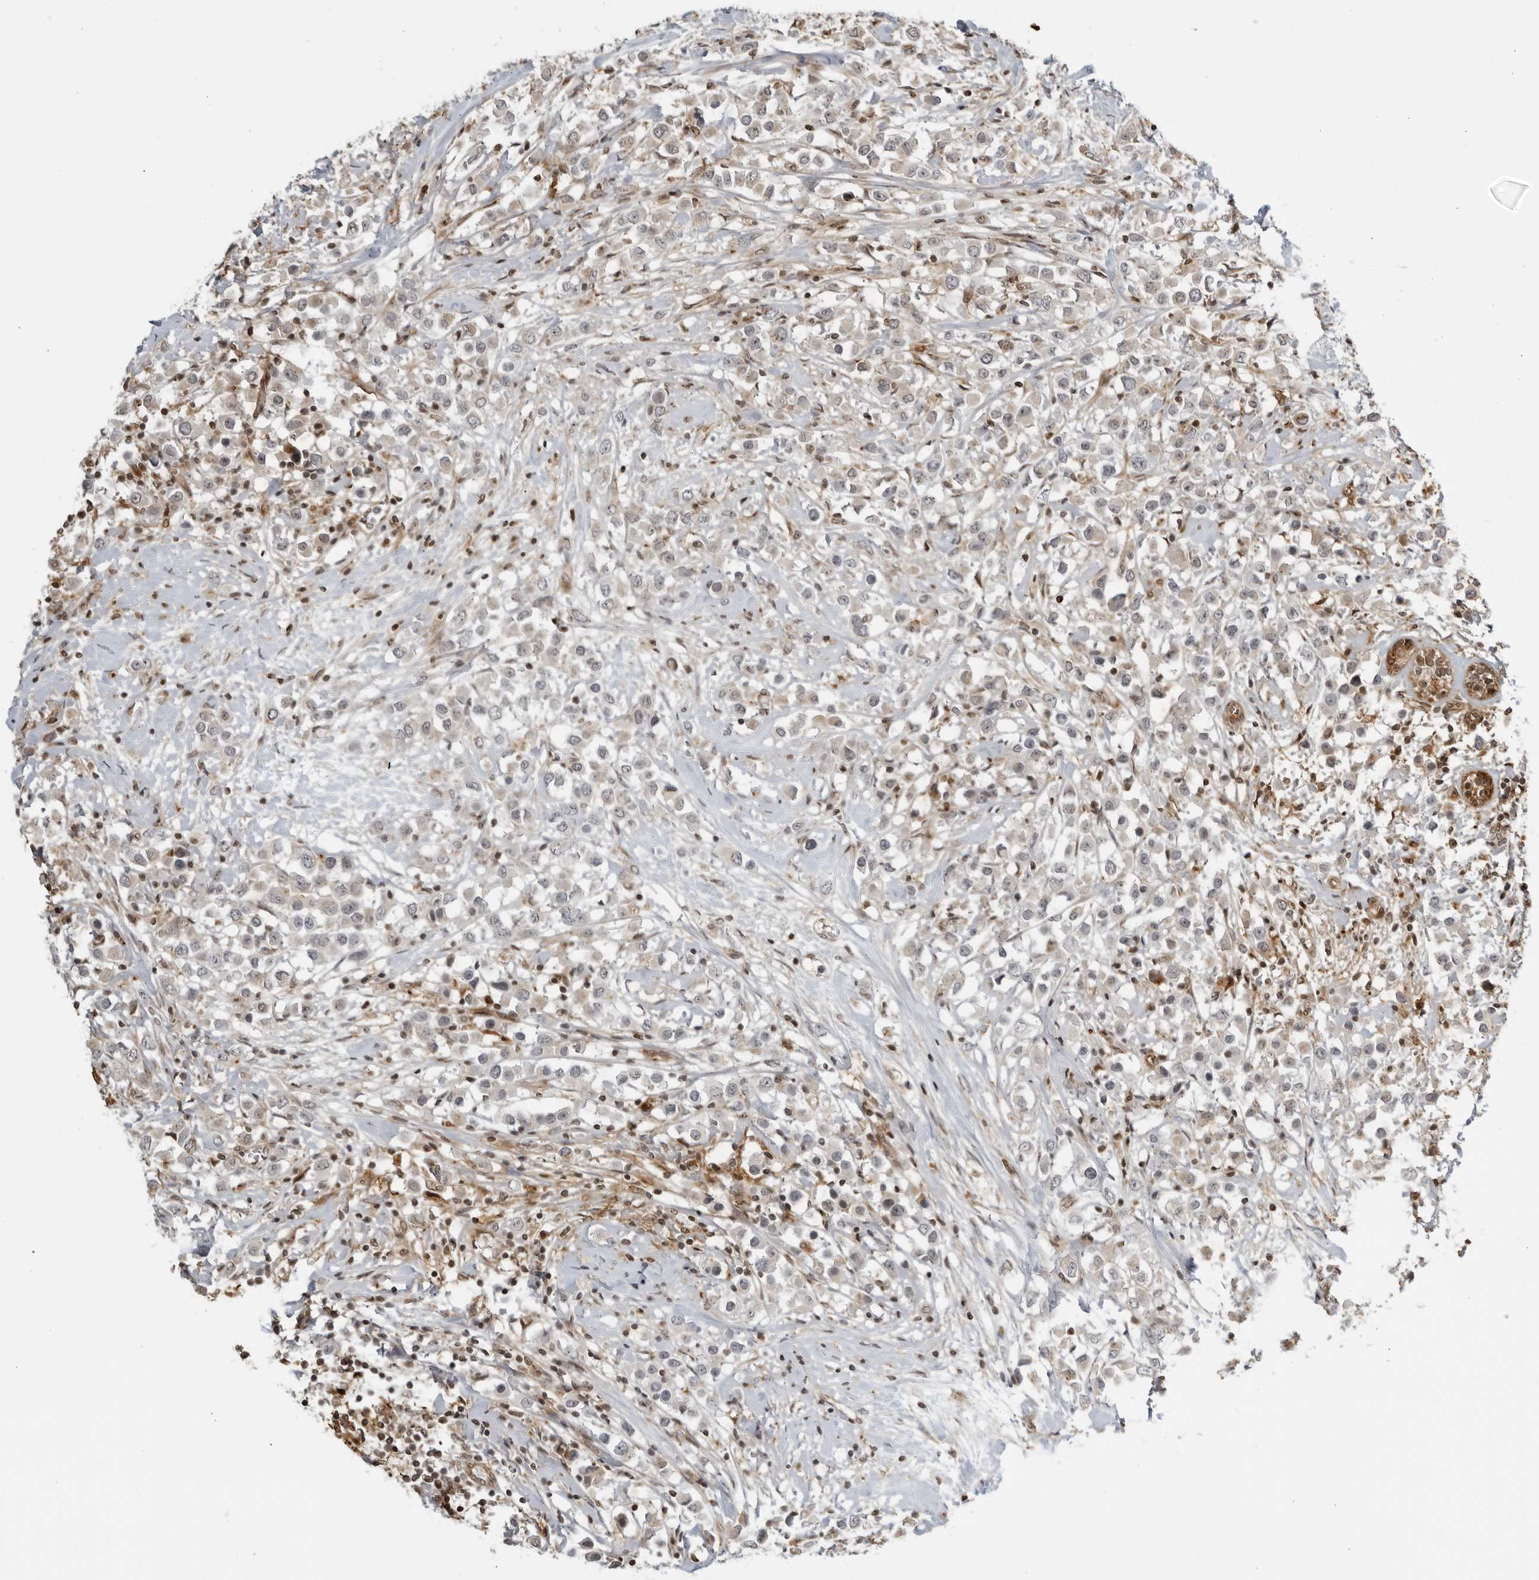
{"staining": {"intensity": "weak", "quantity": "<25%", "location": "cytoplasmic/membranous"}, "tissue": "breast cancer", "cell_type": "Tumor cells", "image_type": "cancer", "snomed": [{"axis": "morphology", "description": "Duct carcinoma"}, {"axis": "topography", "description": "Breast"}], "caption": "Tumor cells are negative for protein expression in human breast invasive ductal carcinoma.", "gene": "TCF21", "patient": {"sex": "female", "age": 61}}